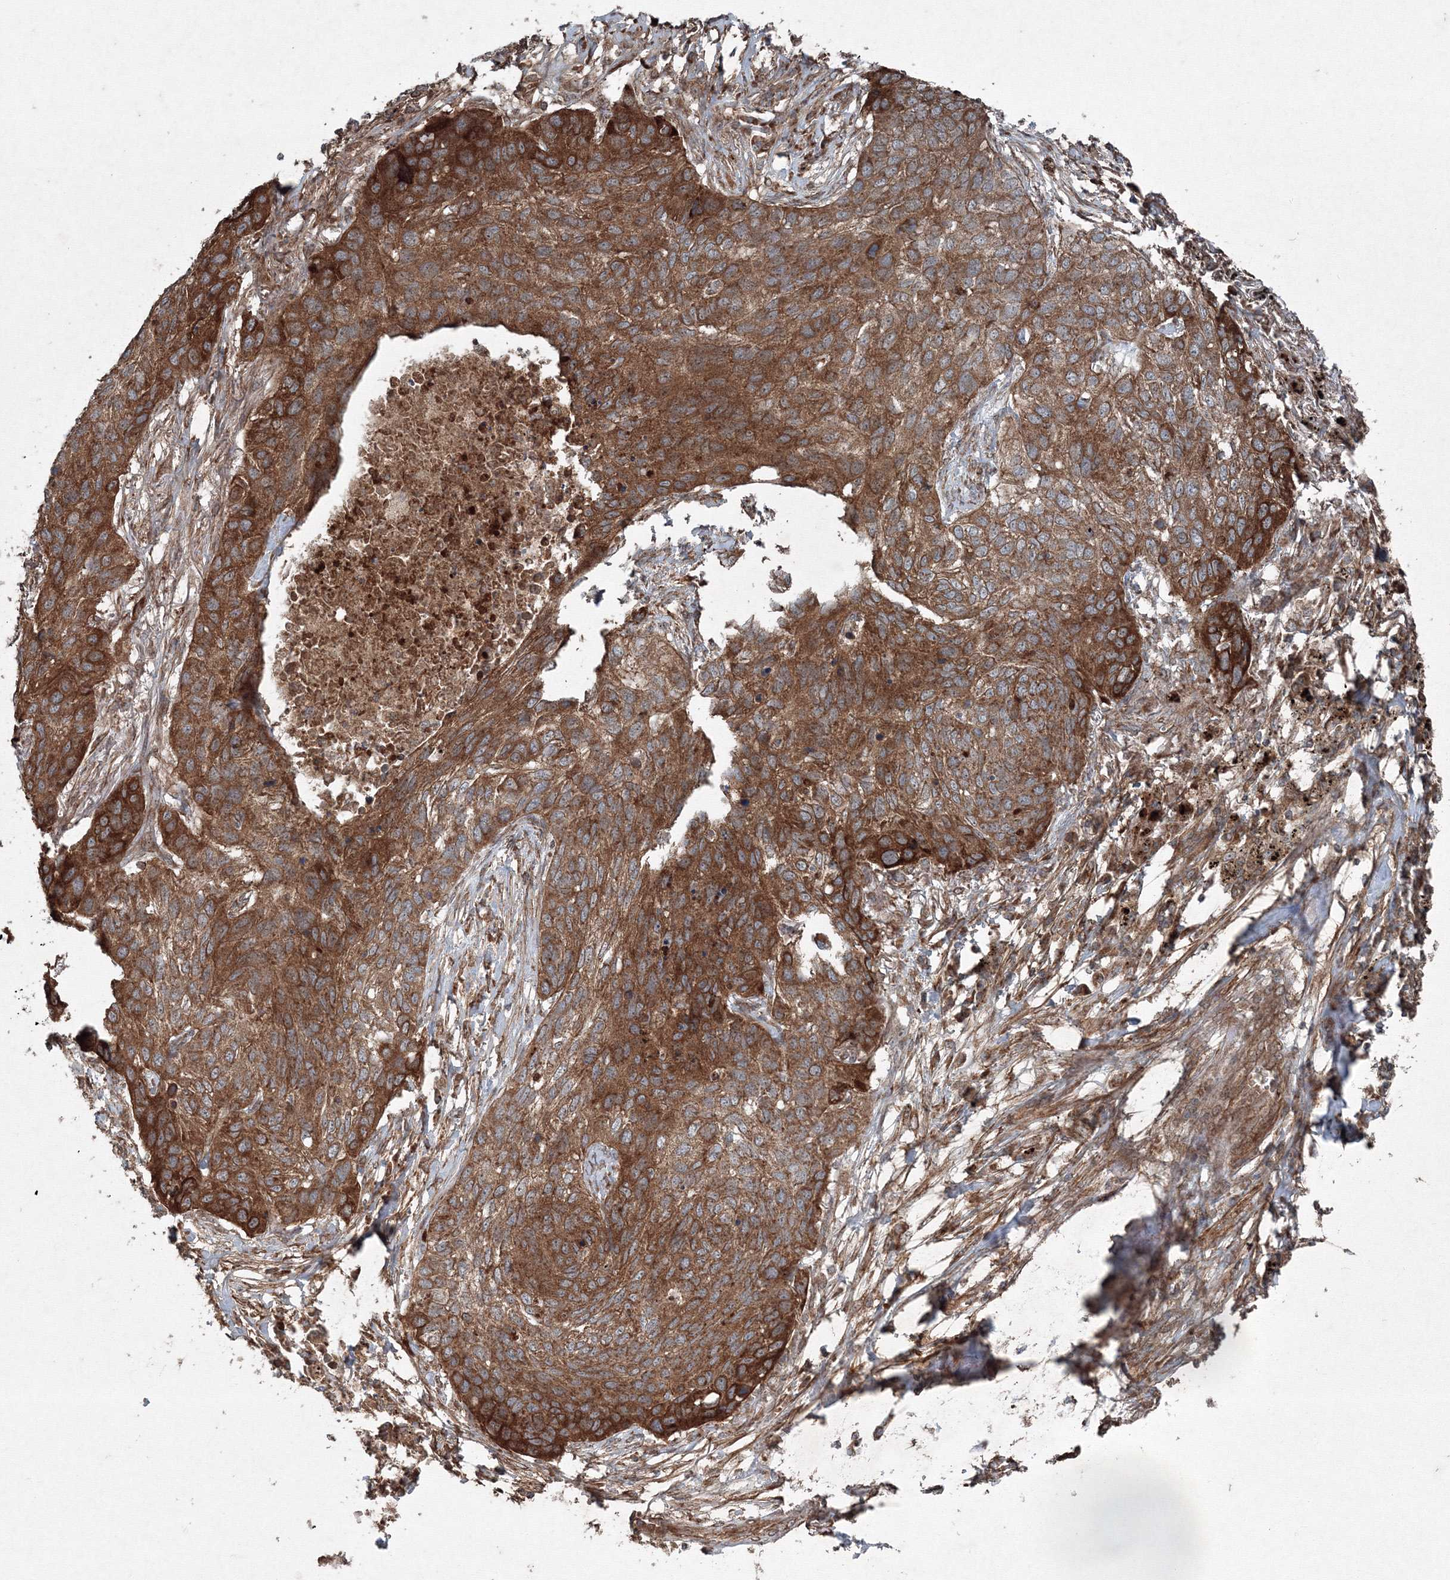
{"staining": {"intensity": "strong", "quantity": ">75%", "location": "cytoplasmic/membranous"}, "tissue": "lung cancer", "cell_type": "Tumor cells", "image_type": "cancer", "snomed": [{"axis": "morphology", "description": "Squamous cell carcinoma, NOS"}, {"axis": "topography", "description": "Lung"}], "caption": "Tumor cells demonstrate high levels of strong cytoplasmic/membranous positivity in about >75% of cells in lung cancer (squamous cell carcinoma). (DAB = brown stain, brightfield microscopy at high magnification).", "gene": "COPS7B", "patient": {"sex": "female", "age": 63}}